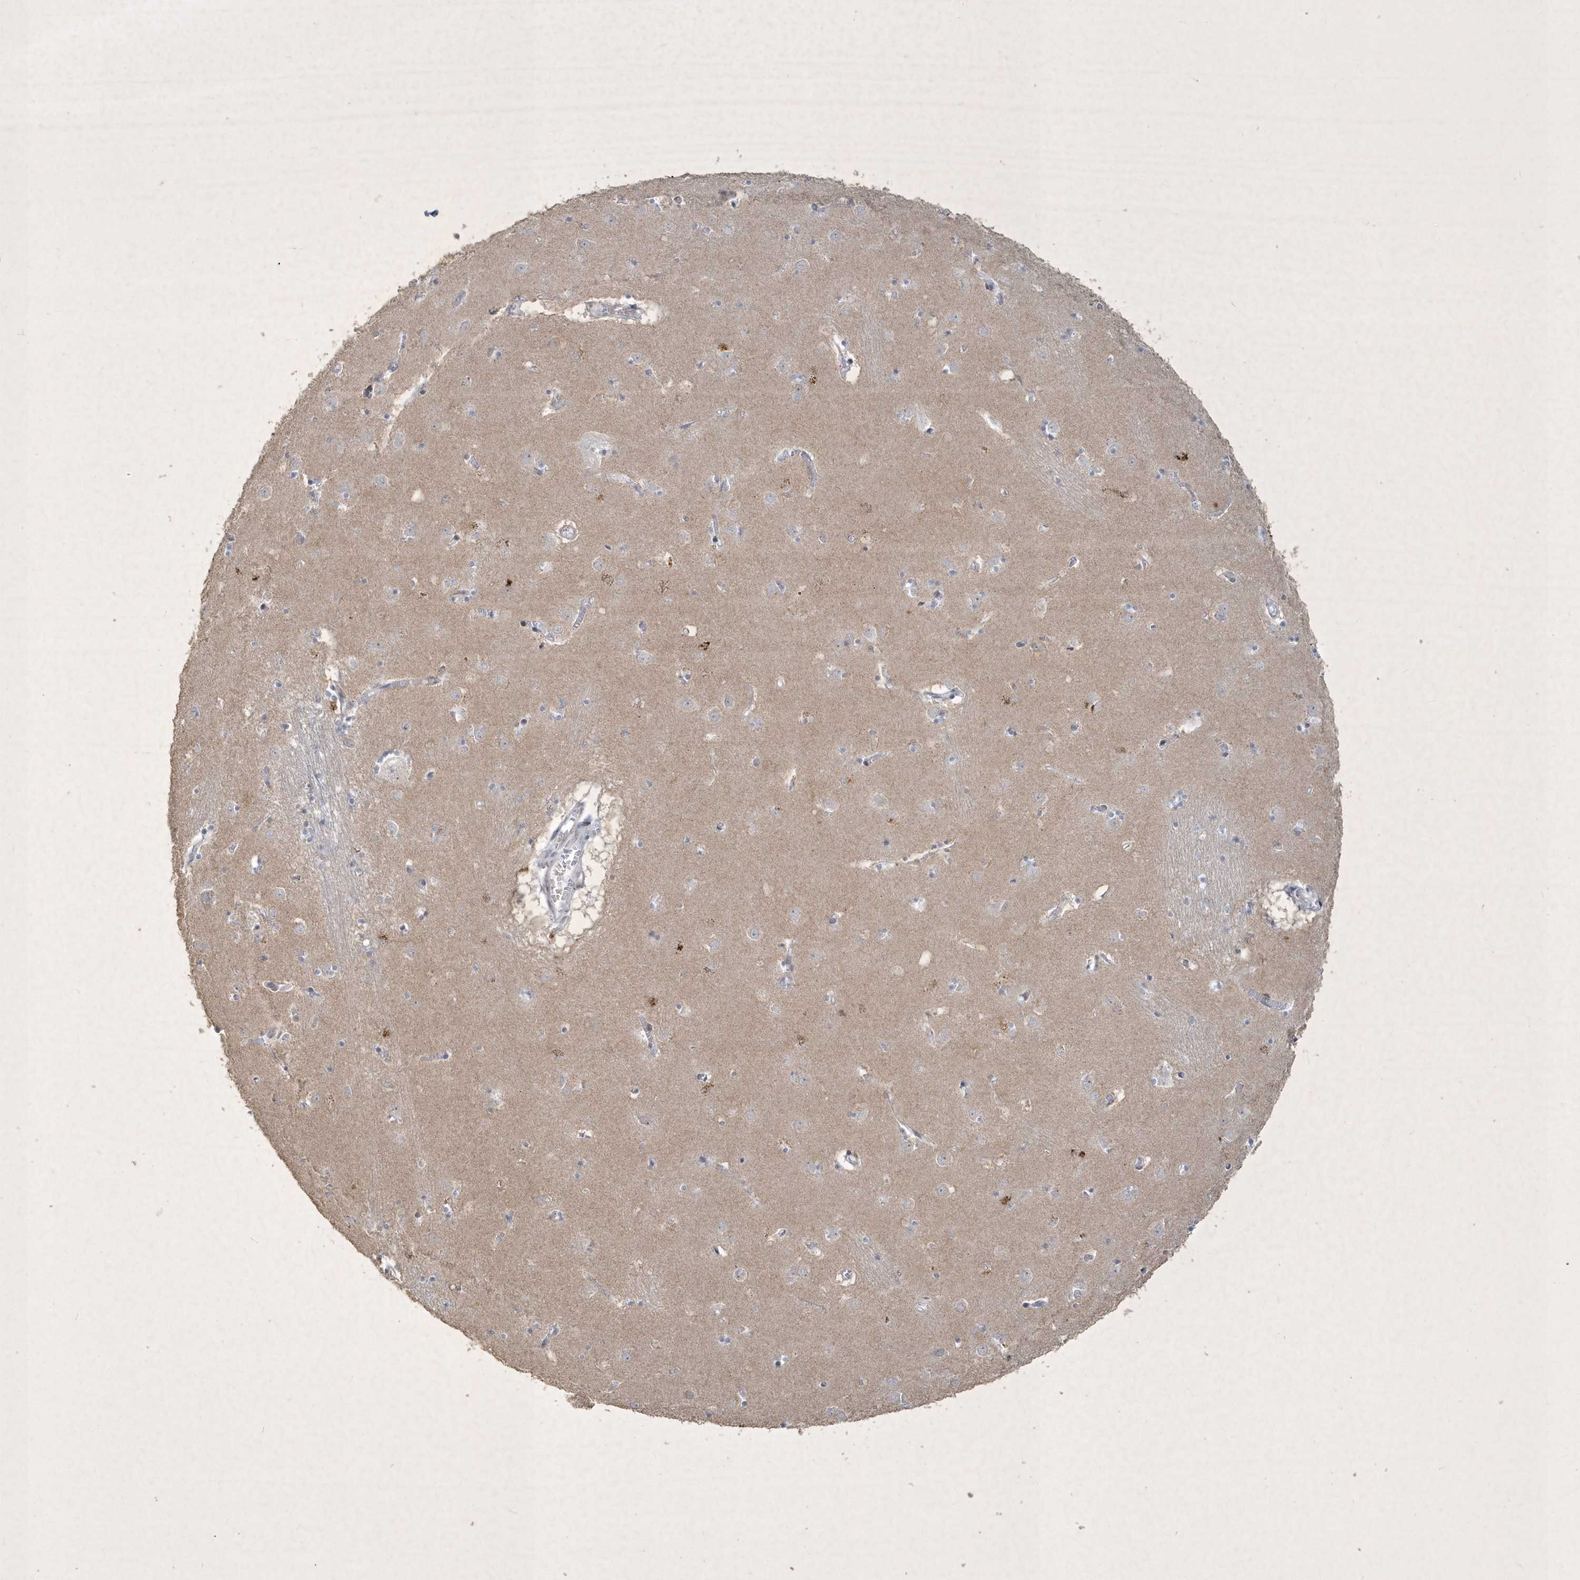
{"staining": {"intensity": "negative", "quantity": "none", "location": "none"}, "tissue": "caudate", "cell_type": "Glial cells", "image_type": "normal", "snomed": [{"axis": "morphology", "description": "Normal tissue, NOS"}, {"axis": "topography", "description": "Lateral ventricle wall"}], "caption": "DAB immunohistochemical staining of normal human caudate shows no significant staining in glial cells. The staining is performed using DAB brown chromogen with nuclei counter-stained in using hematoxylin.", "gene": "ZBTB9", "patient": {"sex": "male", "age": 70}}